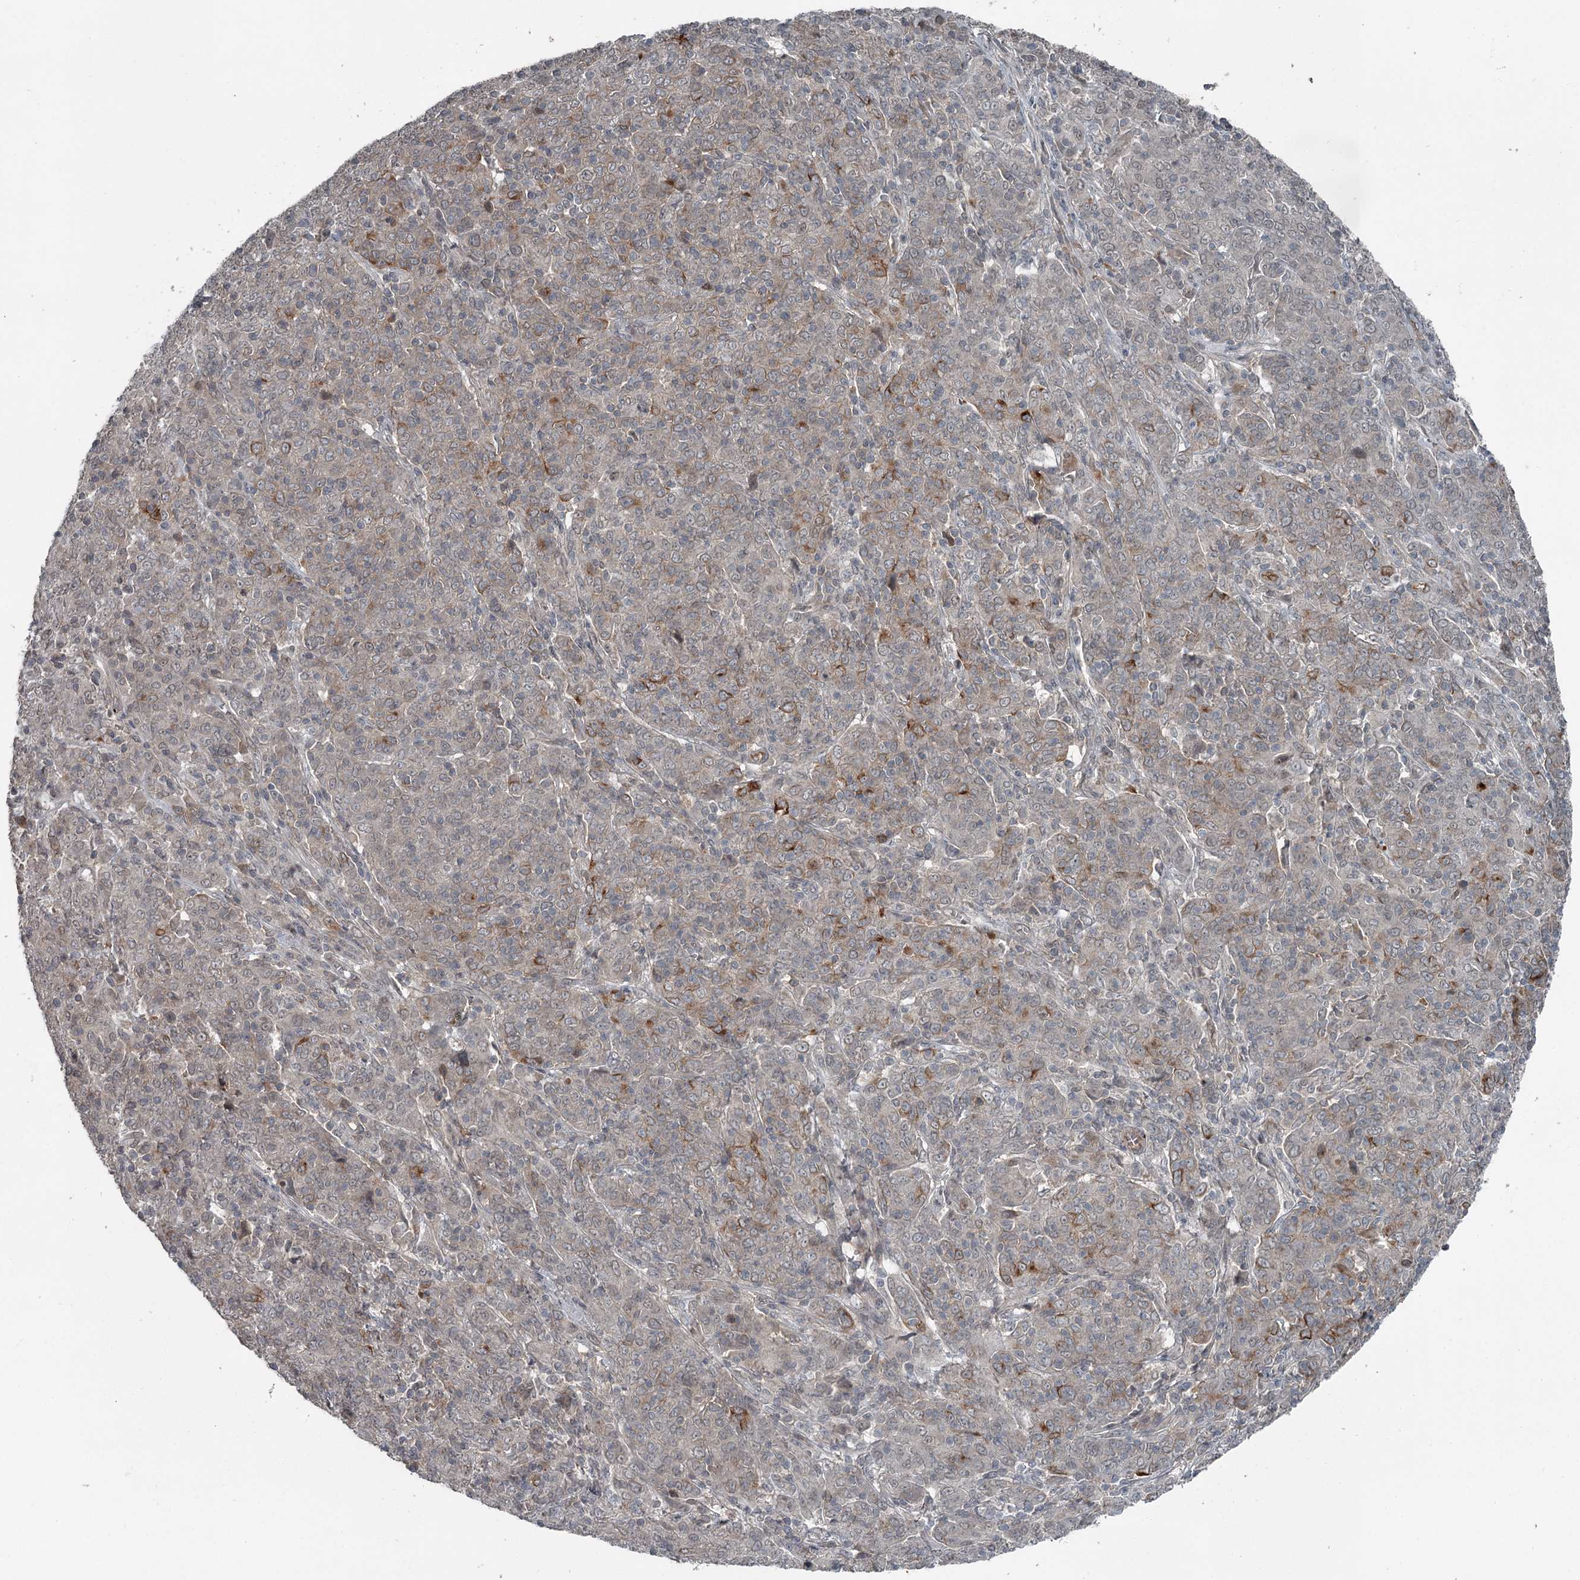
{"staining": {"intensity": "negative", "quantity": "none", "location": "none"}, "tissue": "cervical cancer", "cell_type": "Tumor cells", "image_type": "cancer", "snomed": [{"axis": "morphology", "description": "Squamous cell carcinoma, NOS"}, {"axis": "topography", "description": "Cervix"}], "caption": "Cervical squamous cell carcinoma stained for a protein using immunohistochemistry (IHC) demonstrates no staining tumor cells.", "gene": "SLC39A8", "patient": {"sex": "female", "age": 67}}